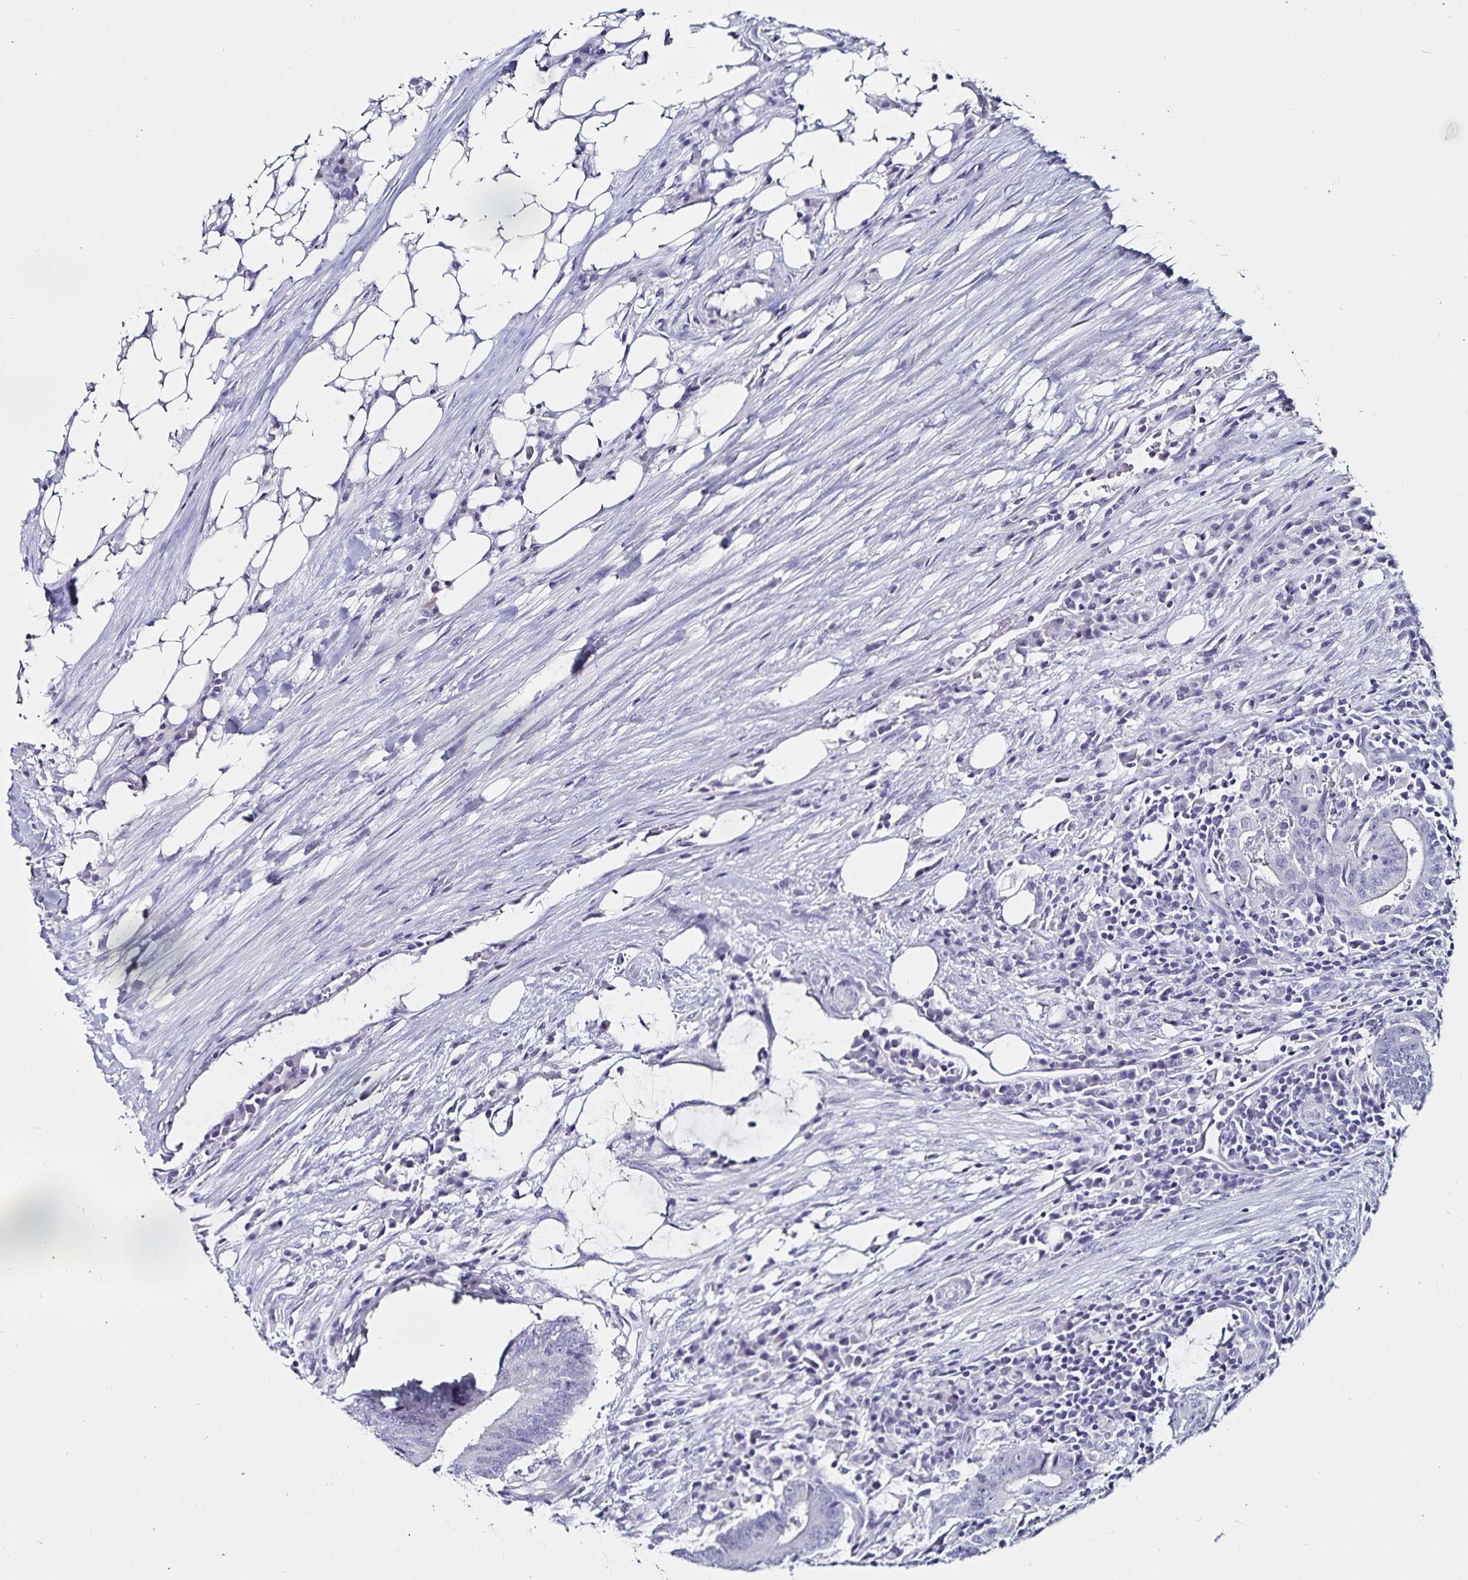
{"staining": {"intensity": "negative", "quantity": "none", "location": "none"}, "tissue": "colorectal cancer", "cell_type": "Tumor cells", "image_type": "cancer", "snomed": [{"axis": "morphology", "description": "Adenocarcinoma, NOS"}, {"axis": "topography", "description": "Colon"}], "caption": "The micrograph shows no significant staining in tumor cells of colorectal cancer. (DAB immunohistochemistry (IHC) with hematoxylin counter stain).", "gene": "TSPAN7", "patient": {"sex": "female", "age": 43}}